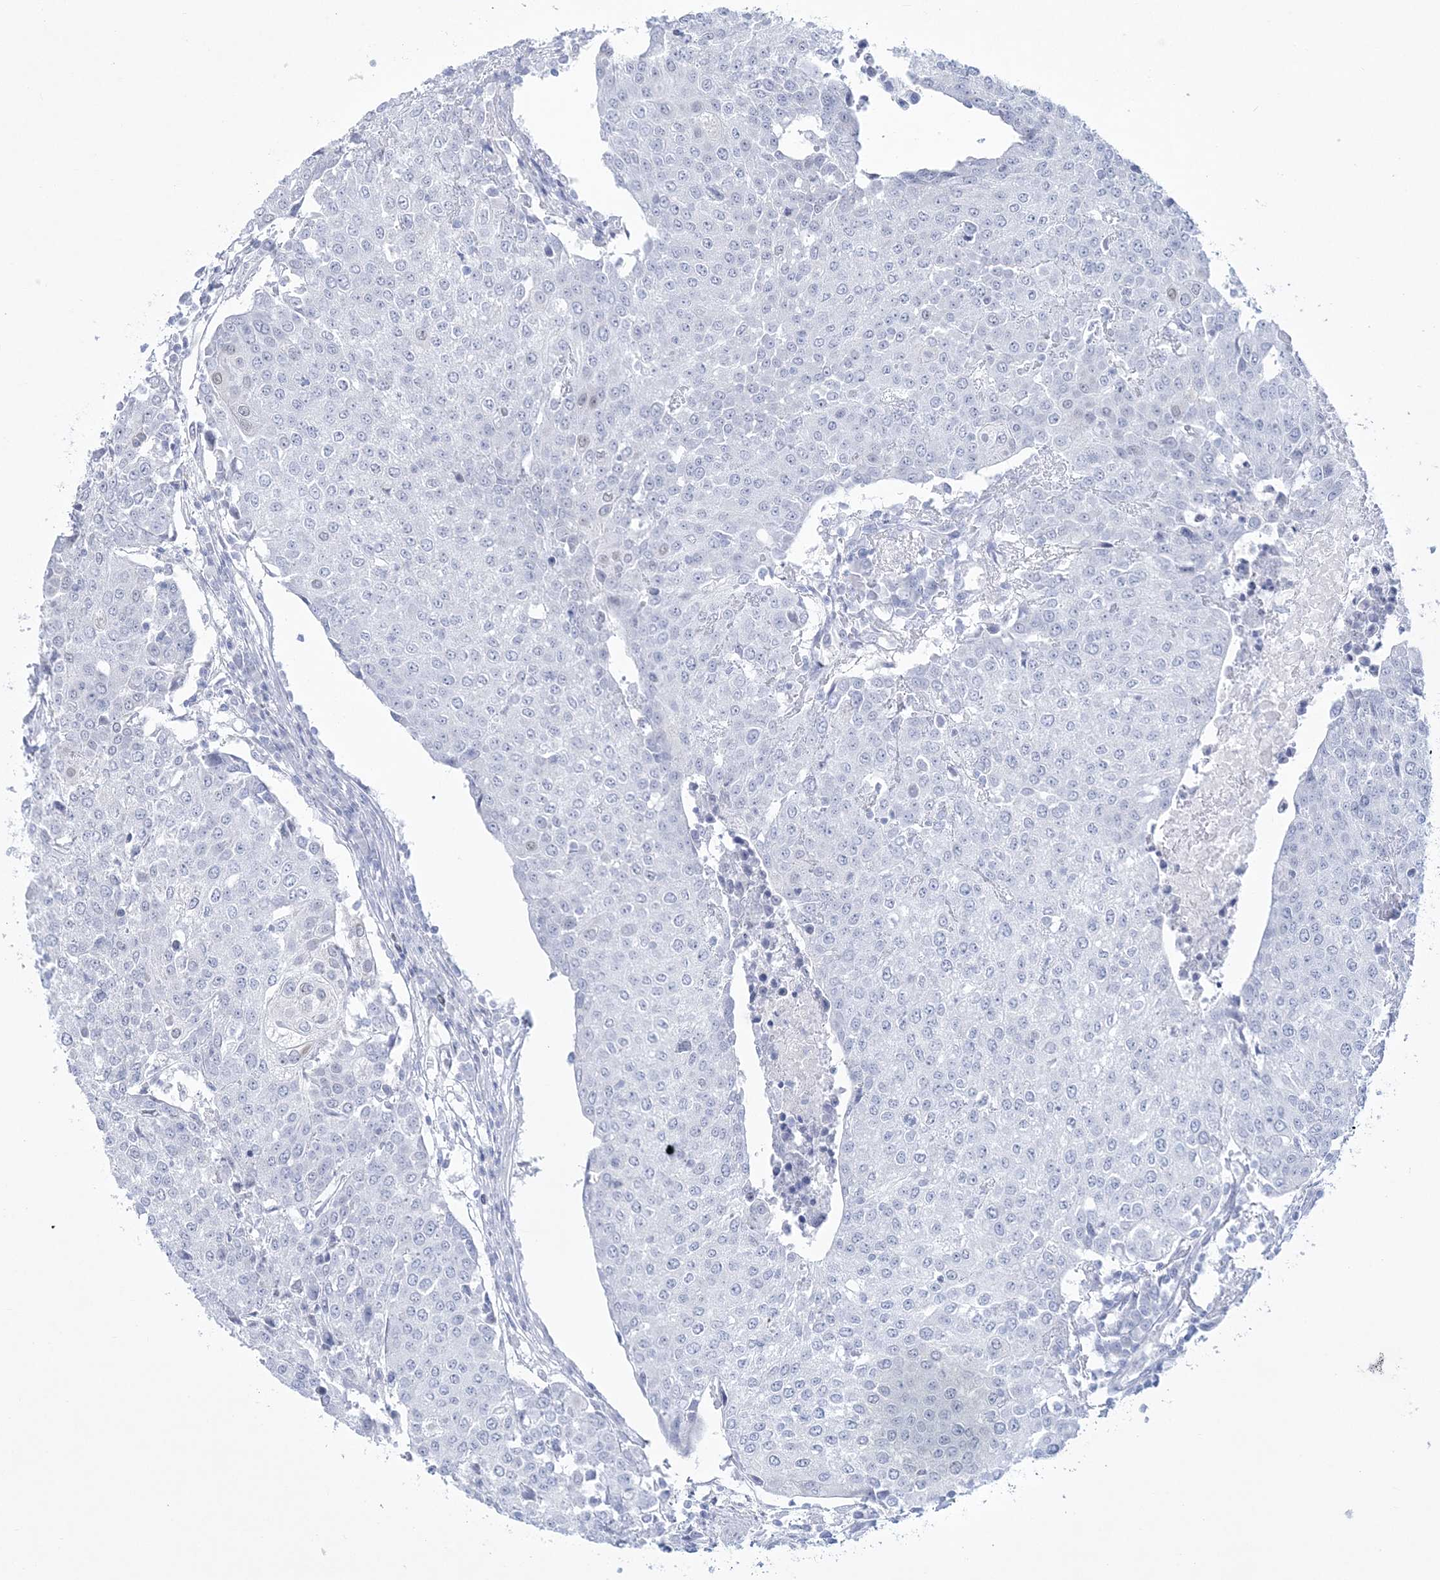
{"staining": {"intensity": "negative", "quantity": "none", "location": "none"}, "tissue": "urothelial cancer", "cell_type": "Tumor cells", "image_type": "cancer", "snomed": [{"axis": "morphology", "description": "Urothelial carcinoma, High grade"}, {"axis": "topography", "description": "Urinary bladder"}], "caption": "IHC image of urothelial cancer stained for a protein (brown), which shows no staining in tumor cells.", "gene": "WDR27", "patient": {"sex": "female", "age": 85}}